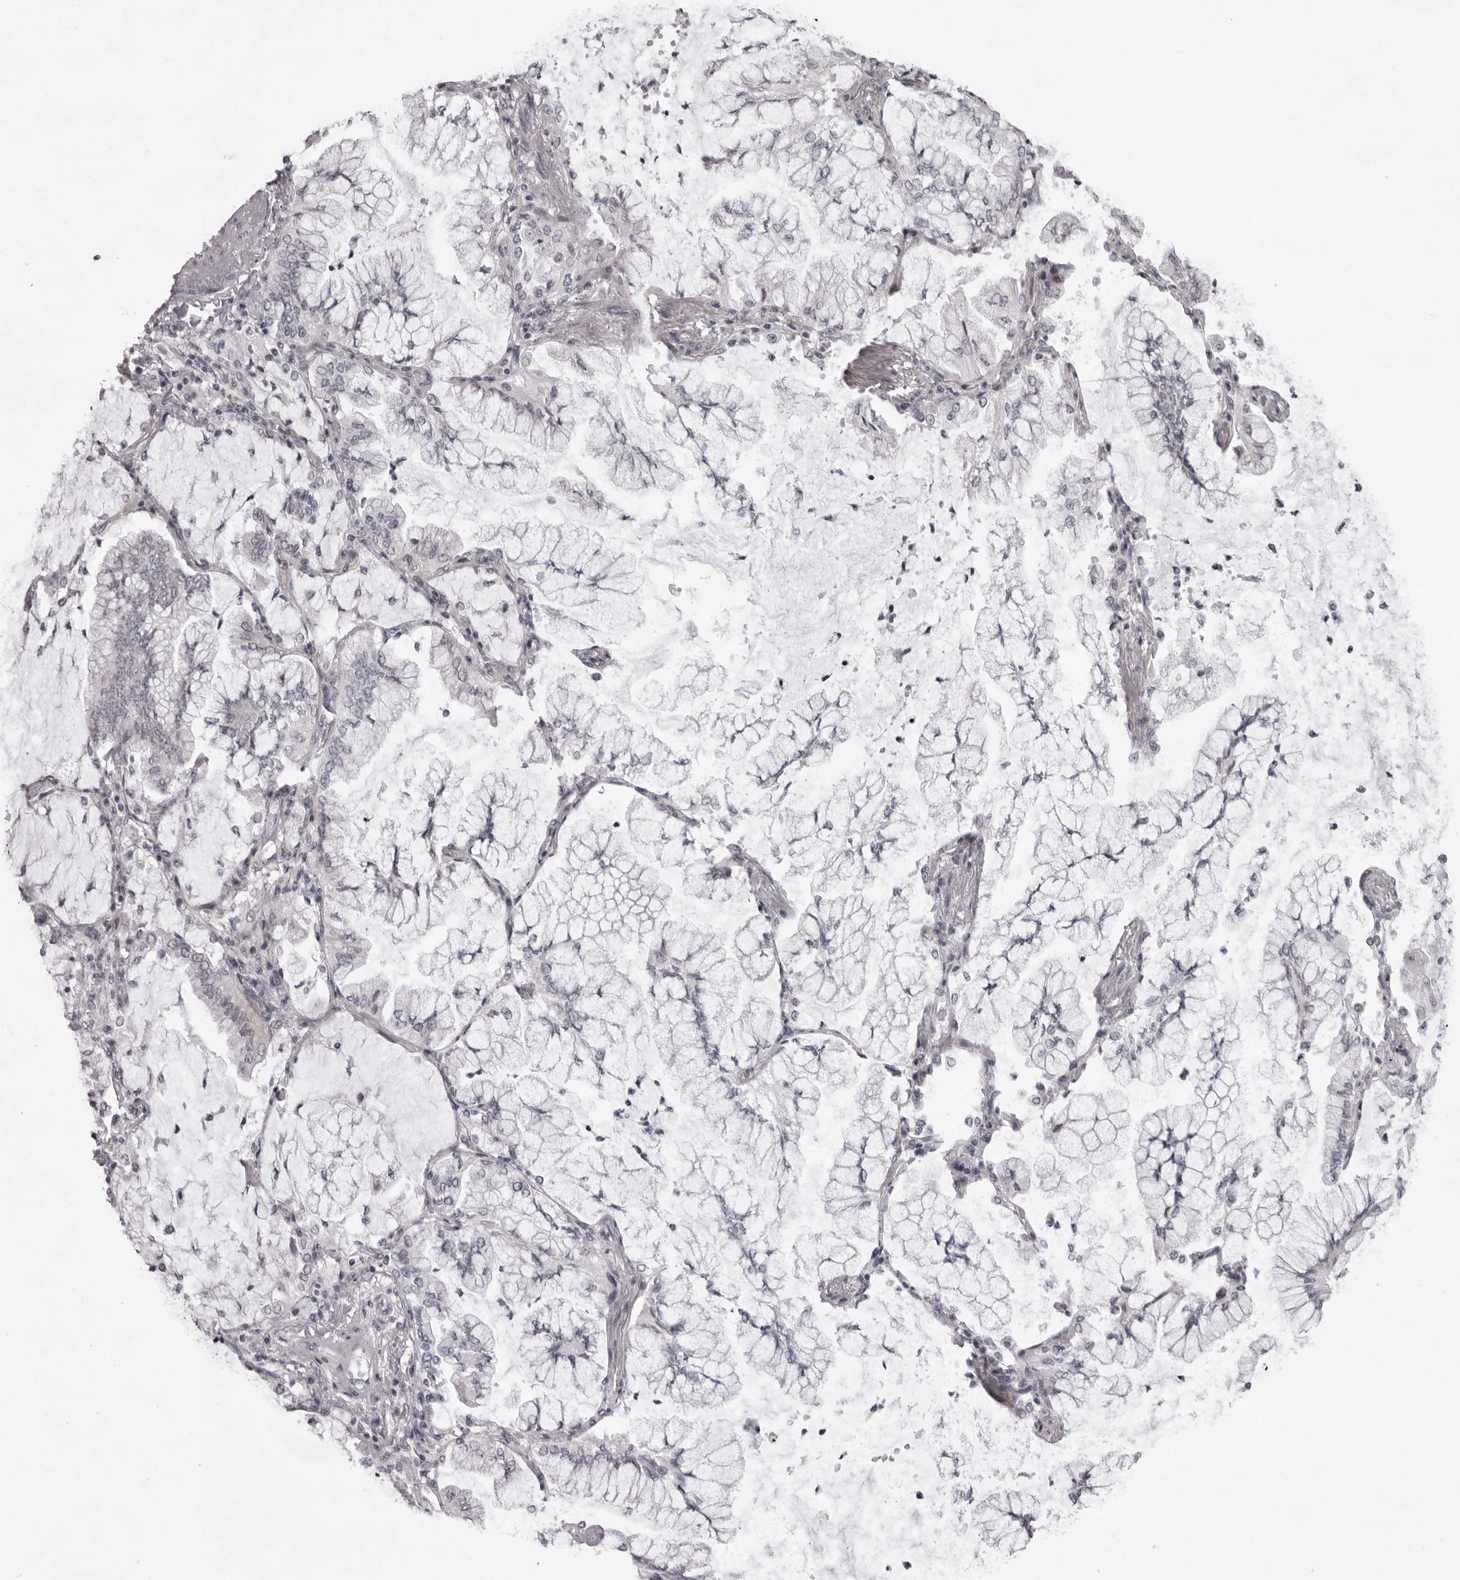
{"staining": {"intensity": "negative", "quantity": "none", "location": "none"}, "tissue": "lung cancer", "cell_type": "Tumor cells", "image_type": "cancer", "snomed": [{"axis": "morphology", "description": "Adenocarcinoma, NOS"}, {"axis": "topography", "description": "Lung"}], "caption": "Tumor cells are negative for brown protein staining in lung cancer.", "gene": "NUDT18", "patient": {"sex": "female", "age": 70}}